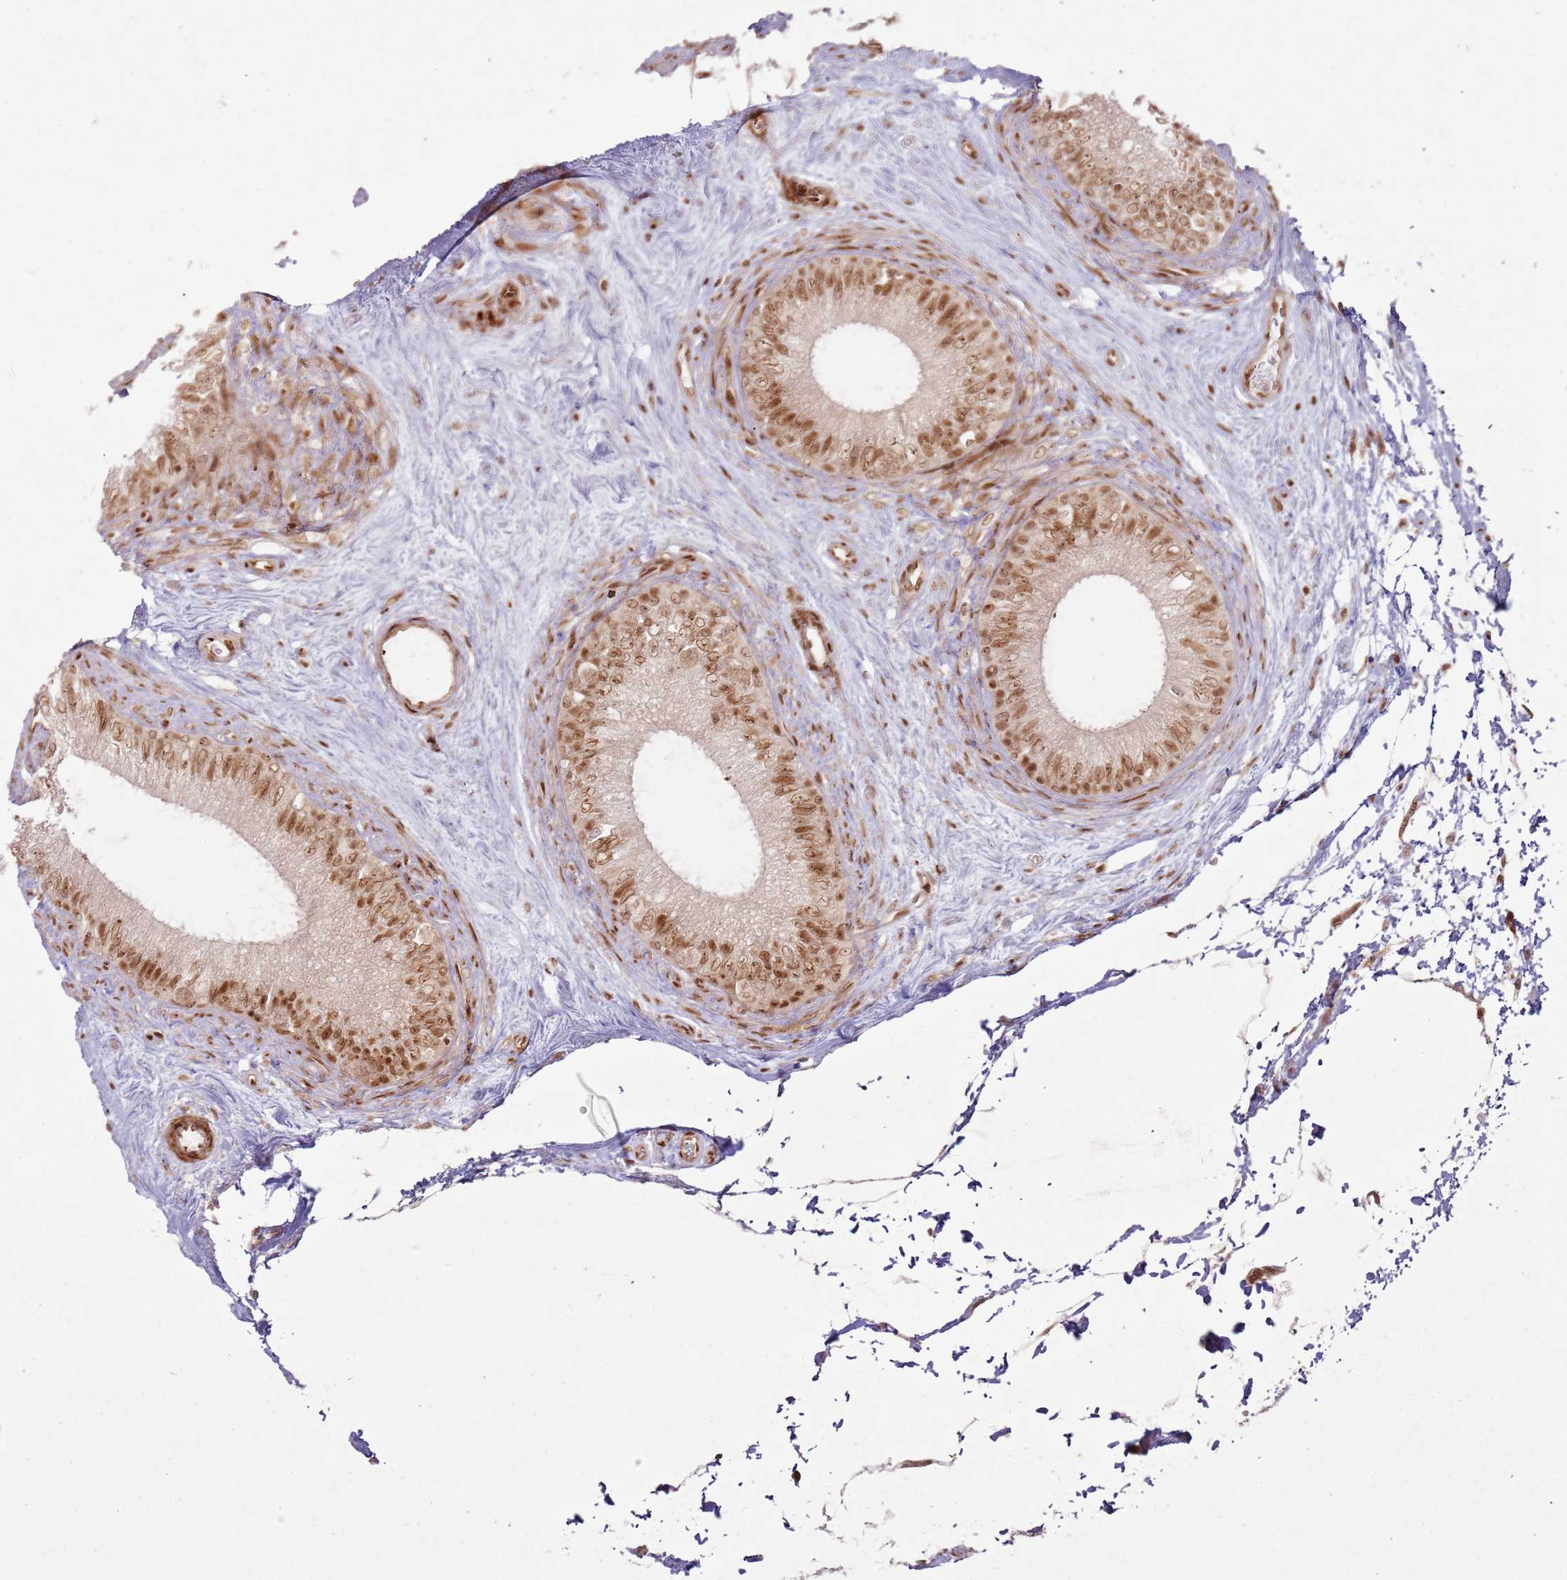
{"staining": {"intensity": "moderate", "quantity": ">75%", "location": "nuclear"}, "tissue": "epididymis", "cell_type": "Glandular cells", "image_type": "normal", "snomed": [{"axis": "morphology", "description": "Normal tissue, NOS"}, {"axis": "topography", "description": "Epididymis"}], "caption": "Immunohistochemical staining of benign human epididymis exhibits medium levels of moderate nuclear positivity in approximately >75% of glandular cells. Using DAB (brown) and hematoxylin (blue) stains, captured at high magnification using brightfield microscopy.", "gene": "KLHL36", "patient": {"sex": "male", "age": 71}}